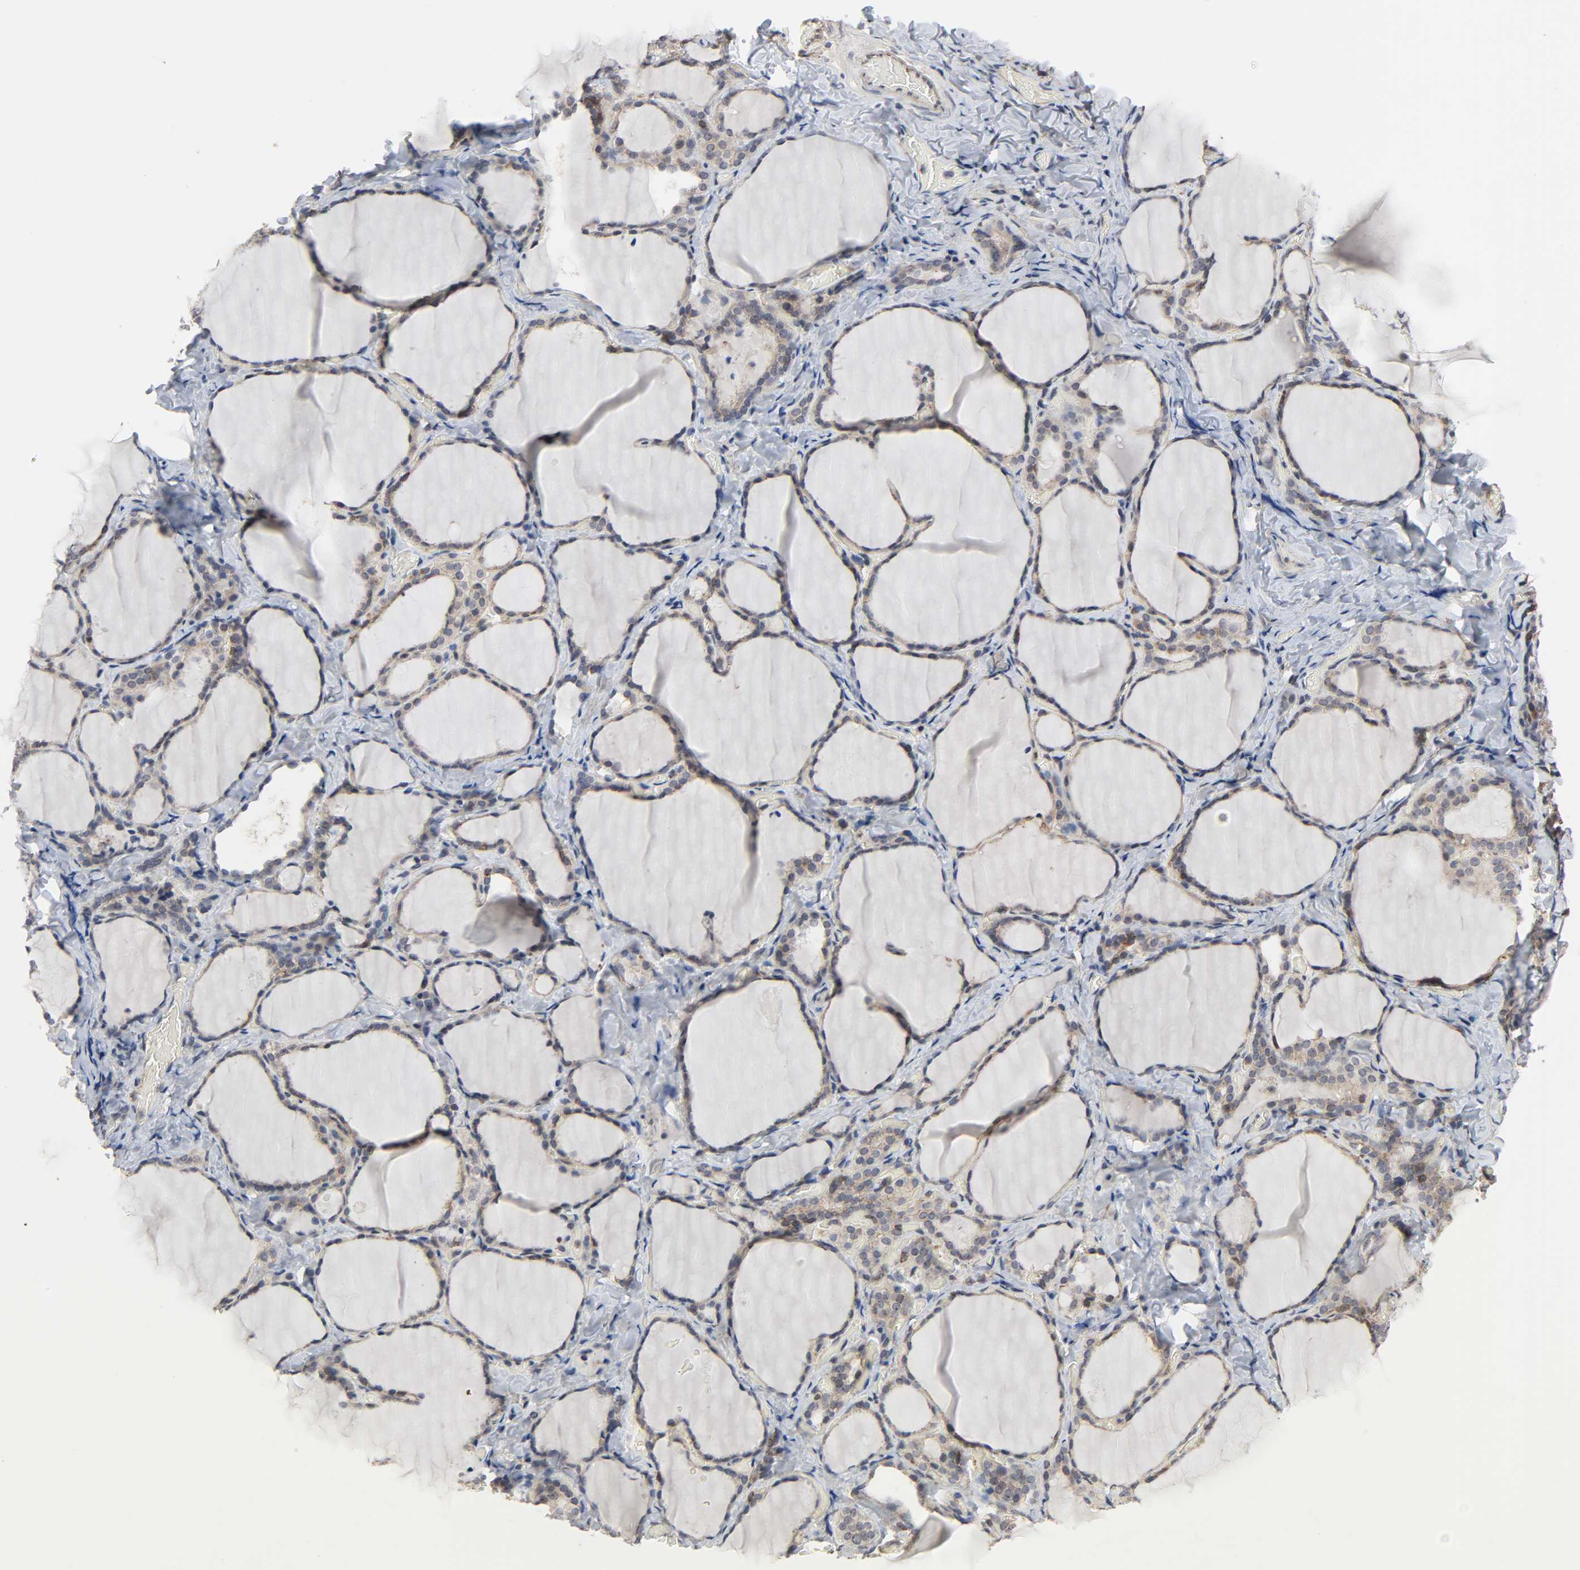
{"staining": {"intensity": "weak", "quantity": ">75%", "location": "cytoplasmic/membranous,nuclear"}, "tissue": "thyroid gland", "cell_type": "Glandular cells", "image_type": "normal", "snomed": [{"axis": "morphology", "description": "Normal tissue, NOS"}, {"axis": "morphology", "description": "Papillary adenocarcinoma, NOS"}, {"axis": "topography", "description": "Thyroid gland"}], "caption": "The immunohistochemical stain shows weak cytoplasmic/membranous,nuclear positivity in glandular cells of unremarkable thyroid gland. Nuclei are stained in blue.", "gene": "DDX10", "patient": {"sex": "female", "age": 30}}